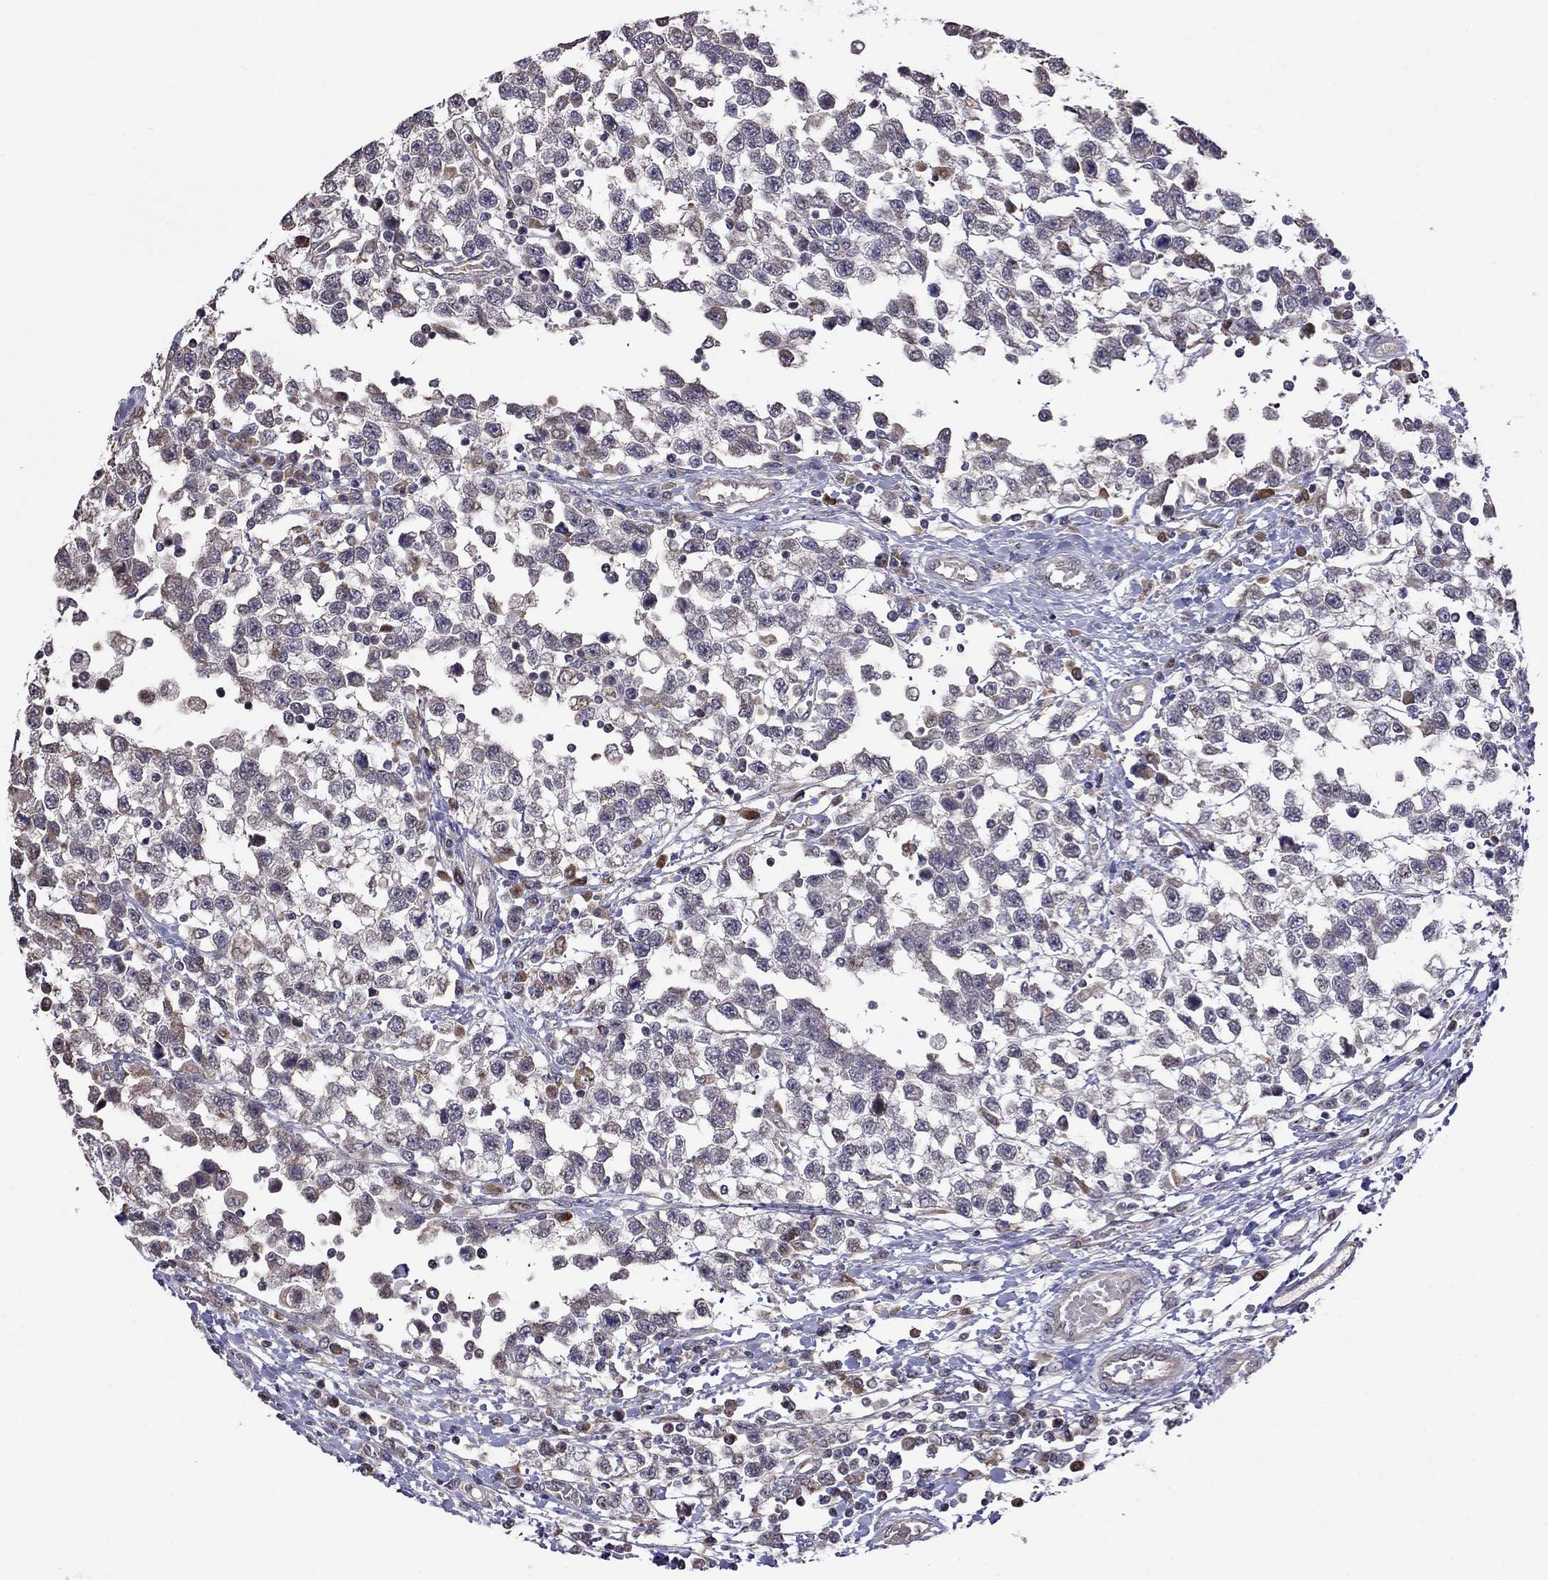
{"staining": {"intensity": "negative", "quantity": "none", "location": "none"}, "tissue": "testis cancer", "cell_type": "Tumor cells", "image_type": "cancer", "snomed": [{"axis": "morphology", "description": "Seminoma, NOS"}, {"axis": "topography", "description": "Testis"}], "caption": "IHC image of human testis cancer stained for a protein (brown), which reveals no expression in tumor cells.", "gene": "ADAM28", "patient": {"sex": "male", "age": 34}}